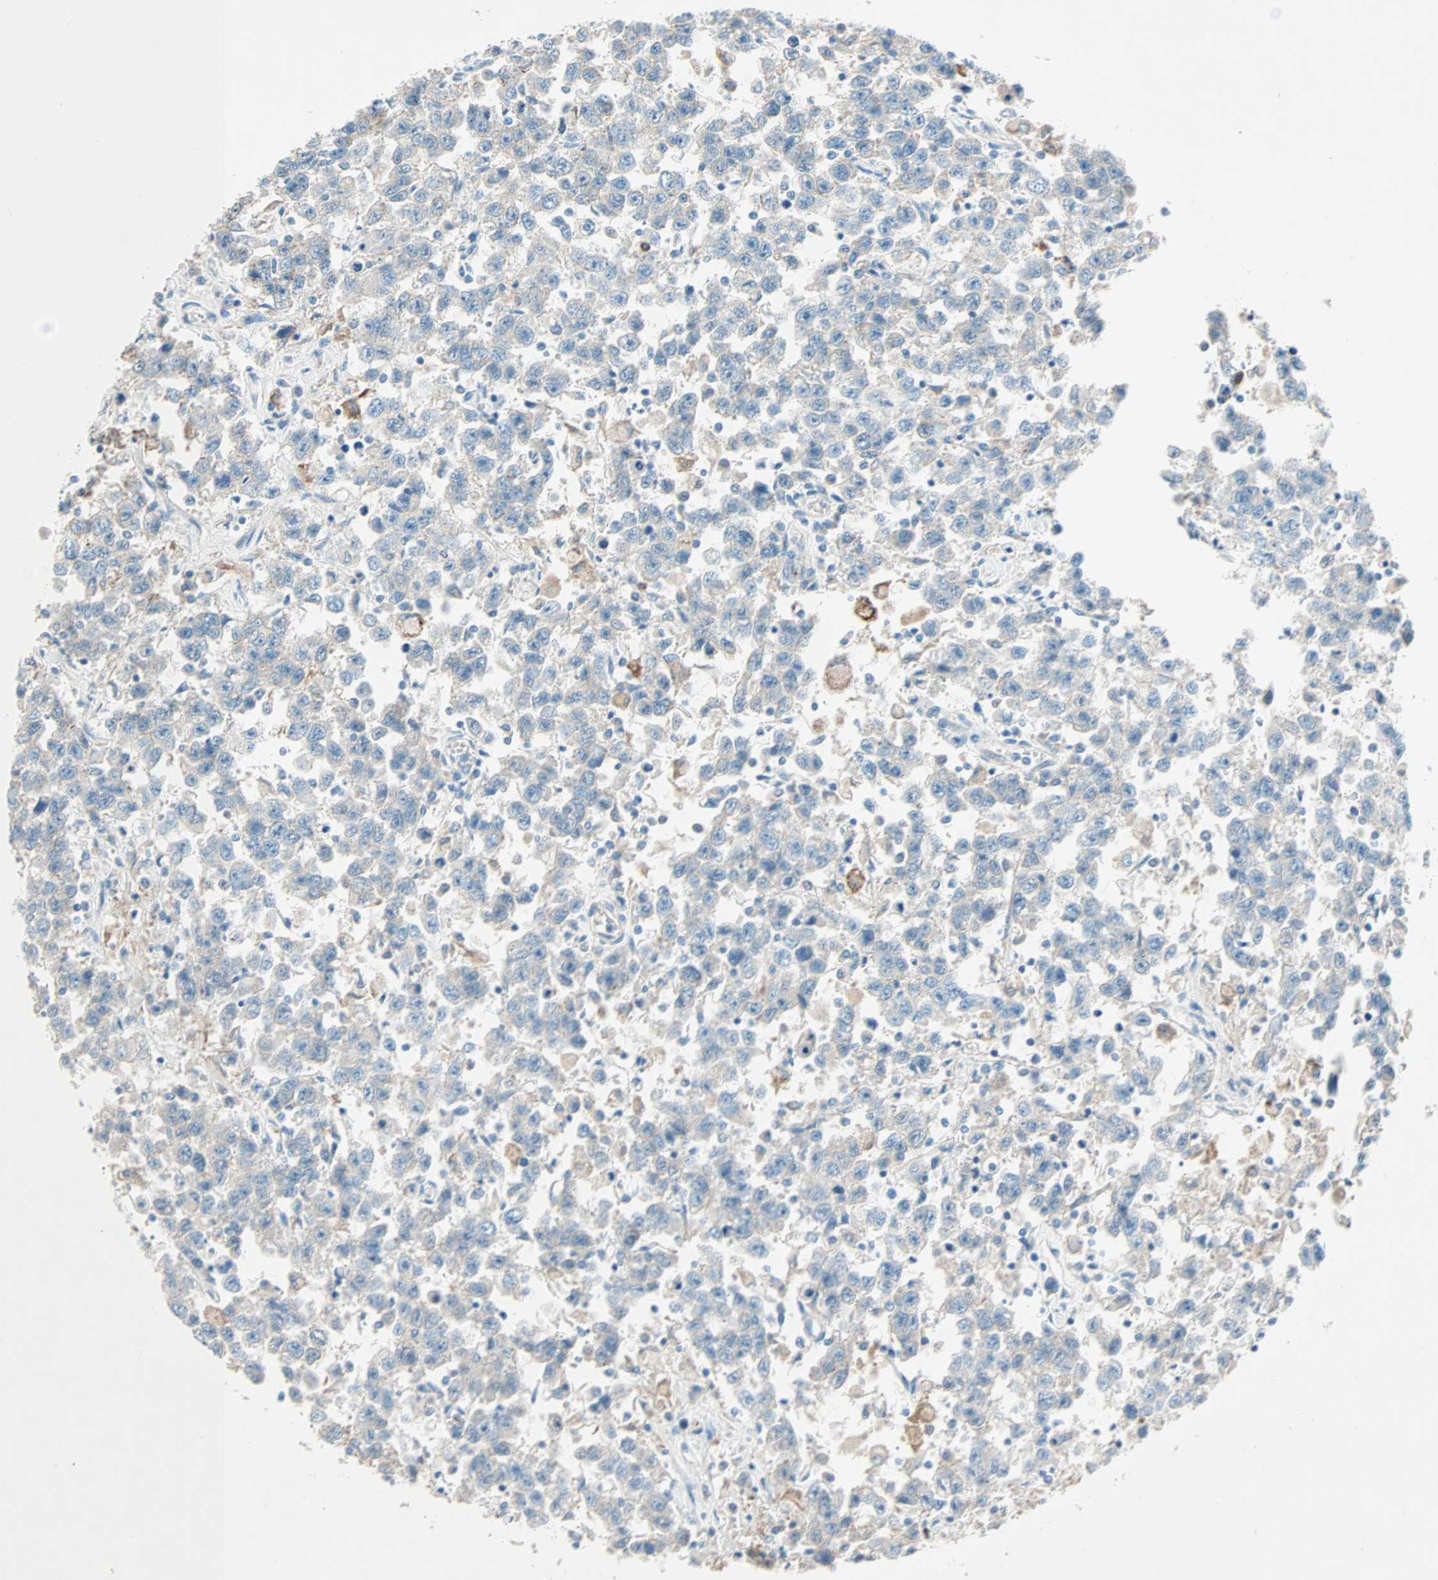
{"staining": {"intensity": "weak", "quantity": ">75%", "location": "cytoplasmic/membranous"}, "tissue": "testis cancer", "cell_type": "Tumor cells", "image_type": "cancer", "snomed": [{"axis": "morphology", "description": "Seminoma, NOS"}, {"axis": "topography", "description": "Testis"}], "caption": "This is an image of immunohistochemistry staining of seminoma (testis), which shows weak expression in the cytoplasmic/membranous of tumor cells.", "gene": "LY6G6F", "patient": {"sex": "male", "age": 41}}